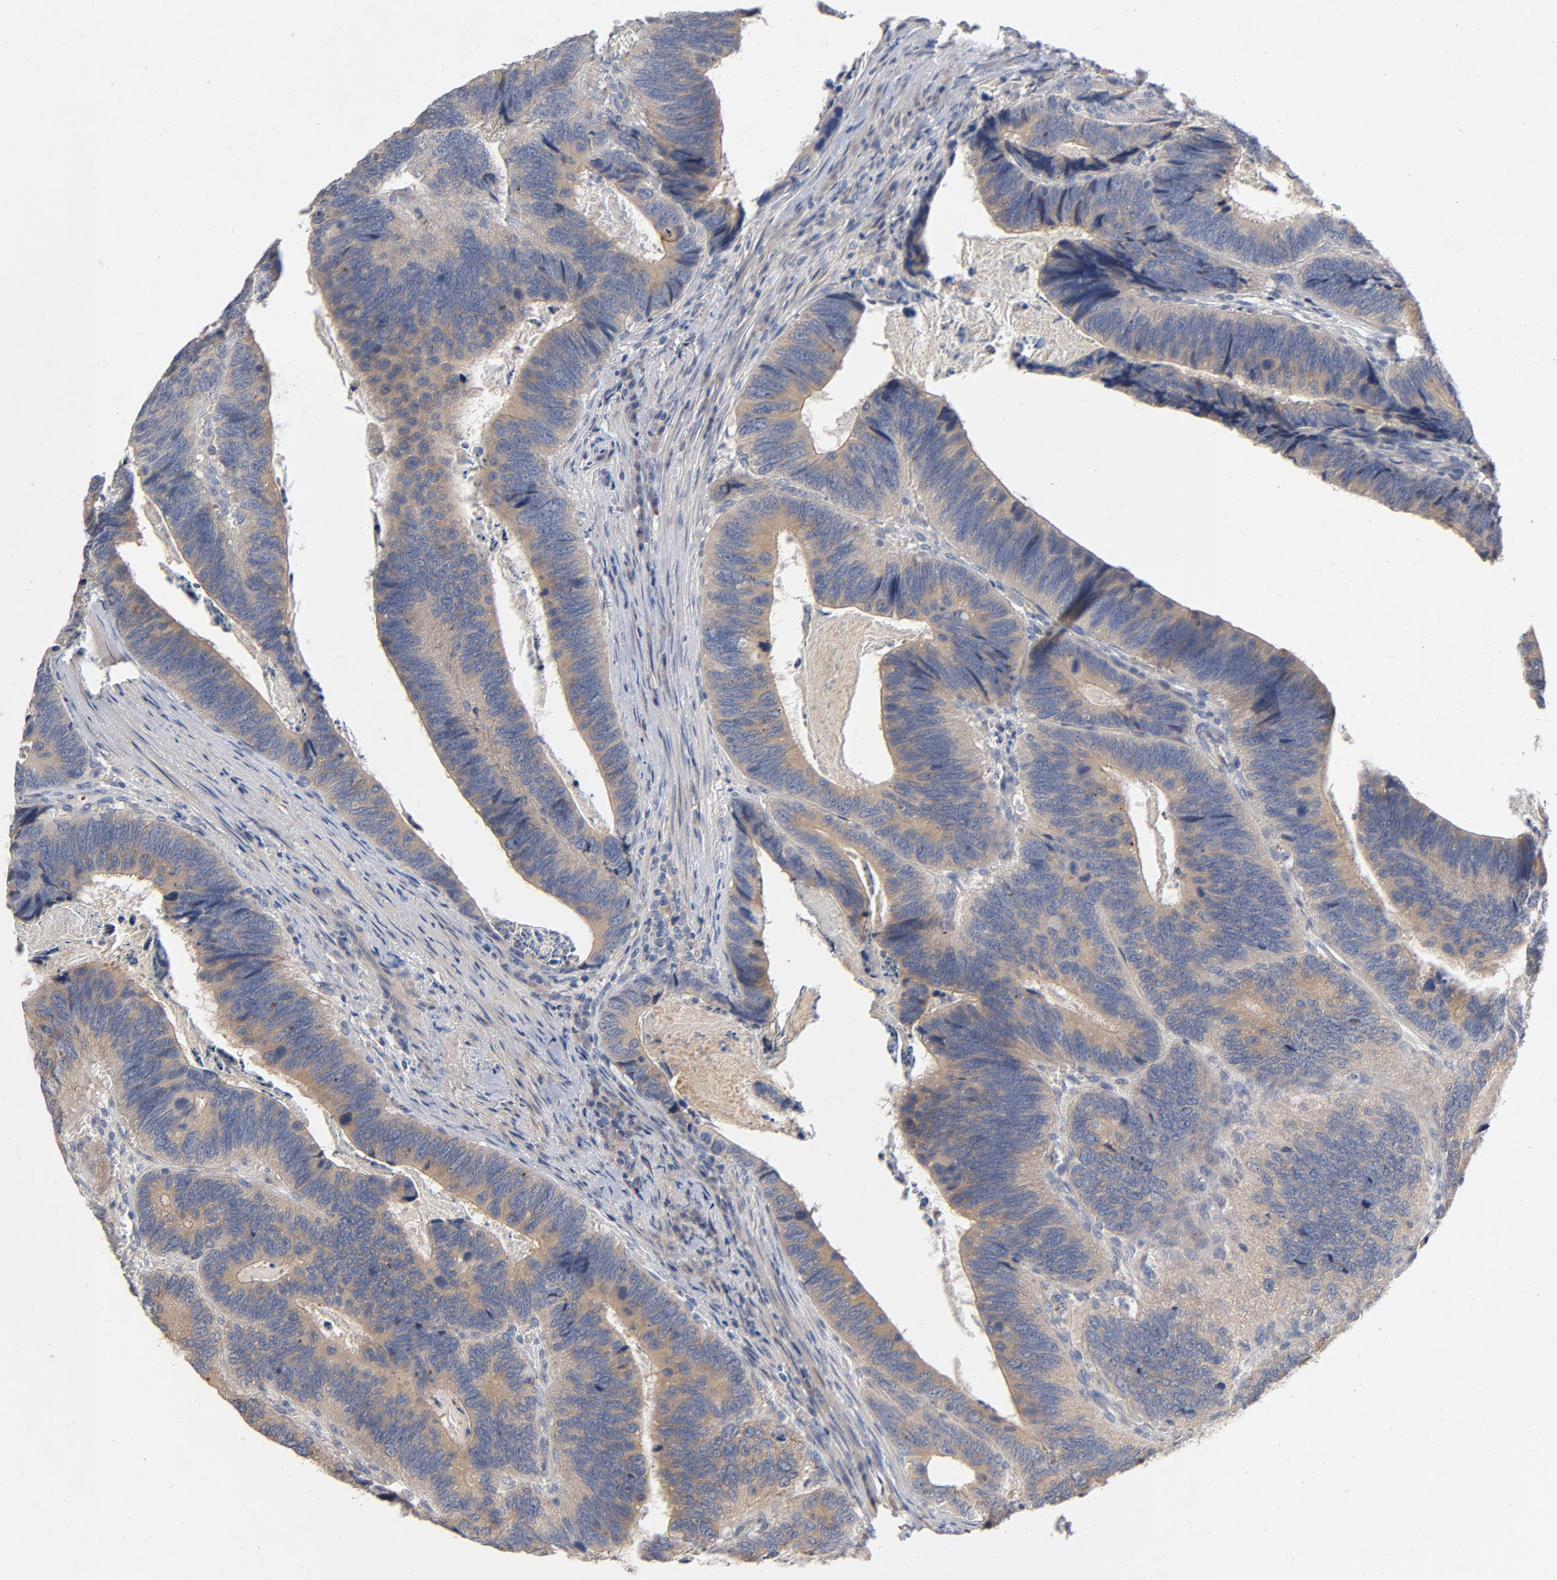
{"staining": {"intensity": "moderate", "quantity": ">75%", "location": "cytoplasmic/membranous"}, "tissue": "colorectal cancer", "cell_type": "Tumor cells", "image_type": "cancer", "snomed": [{"axis": "morphology", "description": "Adenocarcinoma, NOS"}, {"axis": "topography", "description": "Colon"}], "caption": "IHC of human colorectal adenocarcinoma shows medium levels of moderate cytoplasmic/membranous expression in approximately >75% of tumor cells. (brown staining indicates protein expression, while blue staining denotes nuclei).", "gene": "CCDC134", "patient": {"sex": "male", "age": 72}}